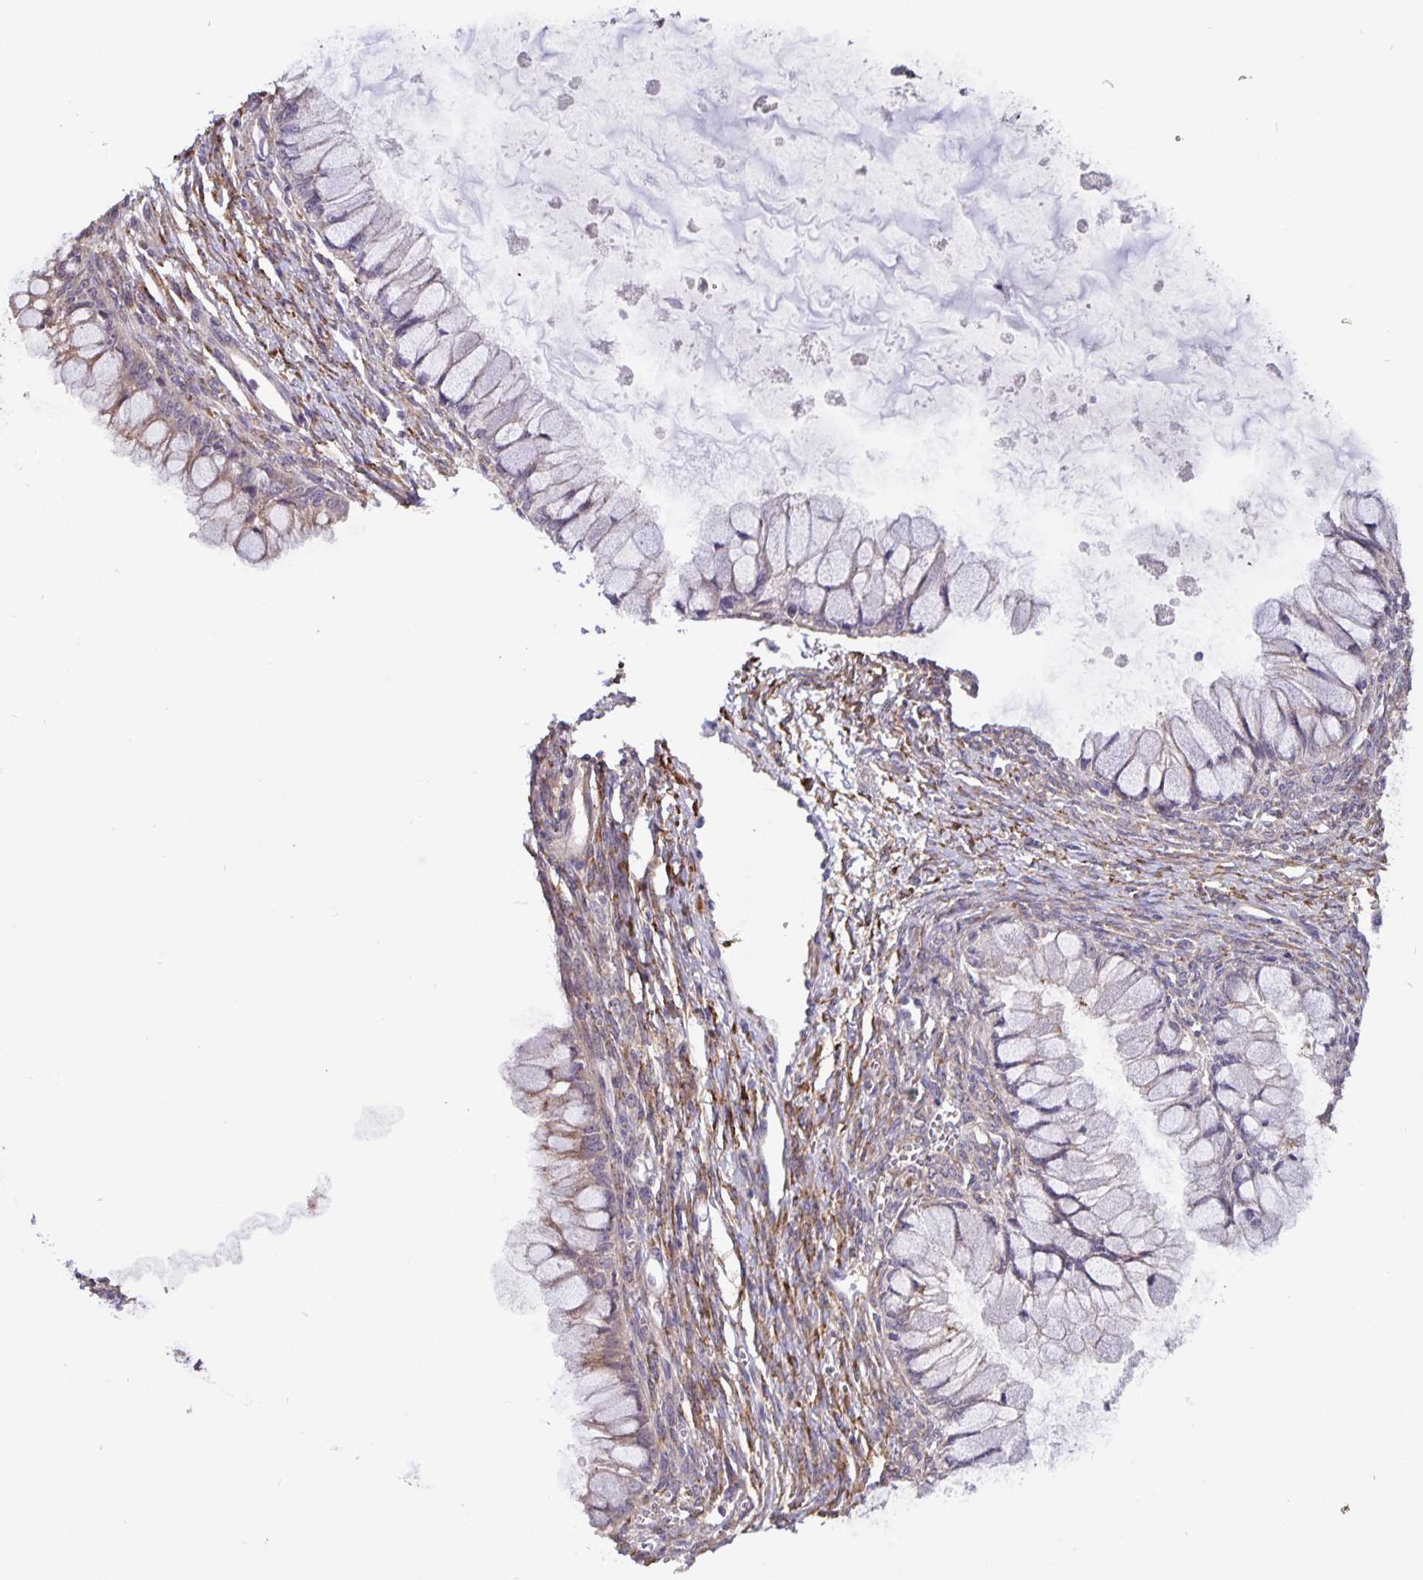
{"staining": {"intensity": "weak", "quantity": "<25%", "location": "cytoplasmic/membranous"}, "tissue": "ovarian cancer", "cell_type": "Tumor cells", "image_type": "cancer", "snomed": [{"axis": "morphology", "description": "Cystadenocarcinoma, mucinous, NOS"}, {"axis": "topography", "description": "Ovary"}], "caption": "Ovarian cancer stained for a protein using IHC demonstrates no staining tumor cells.", "gene": "EML6", "patient": {"sex": "female", "age": 34}}